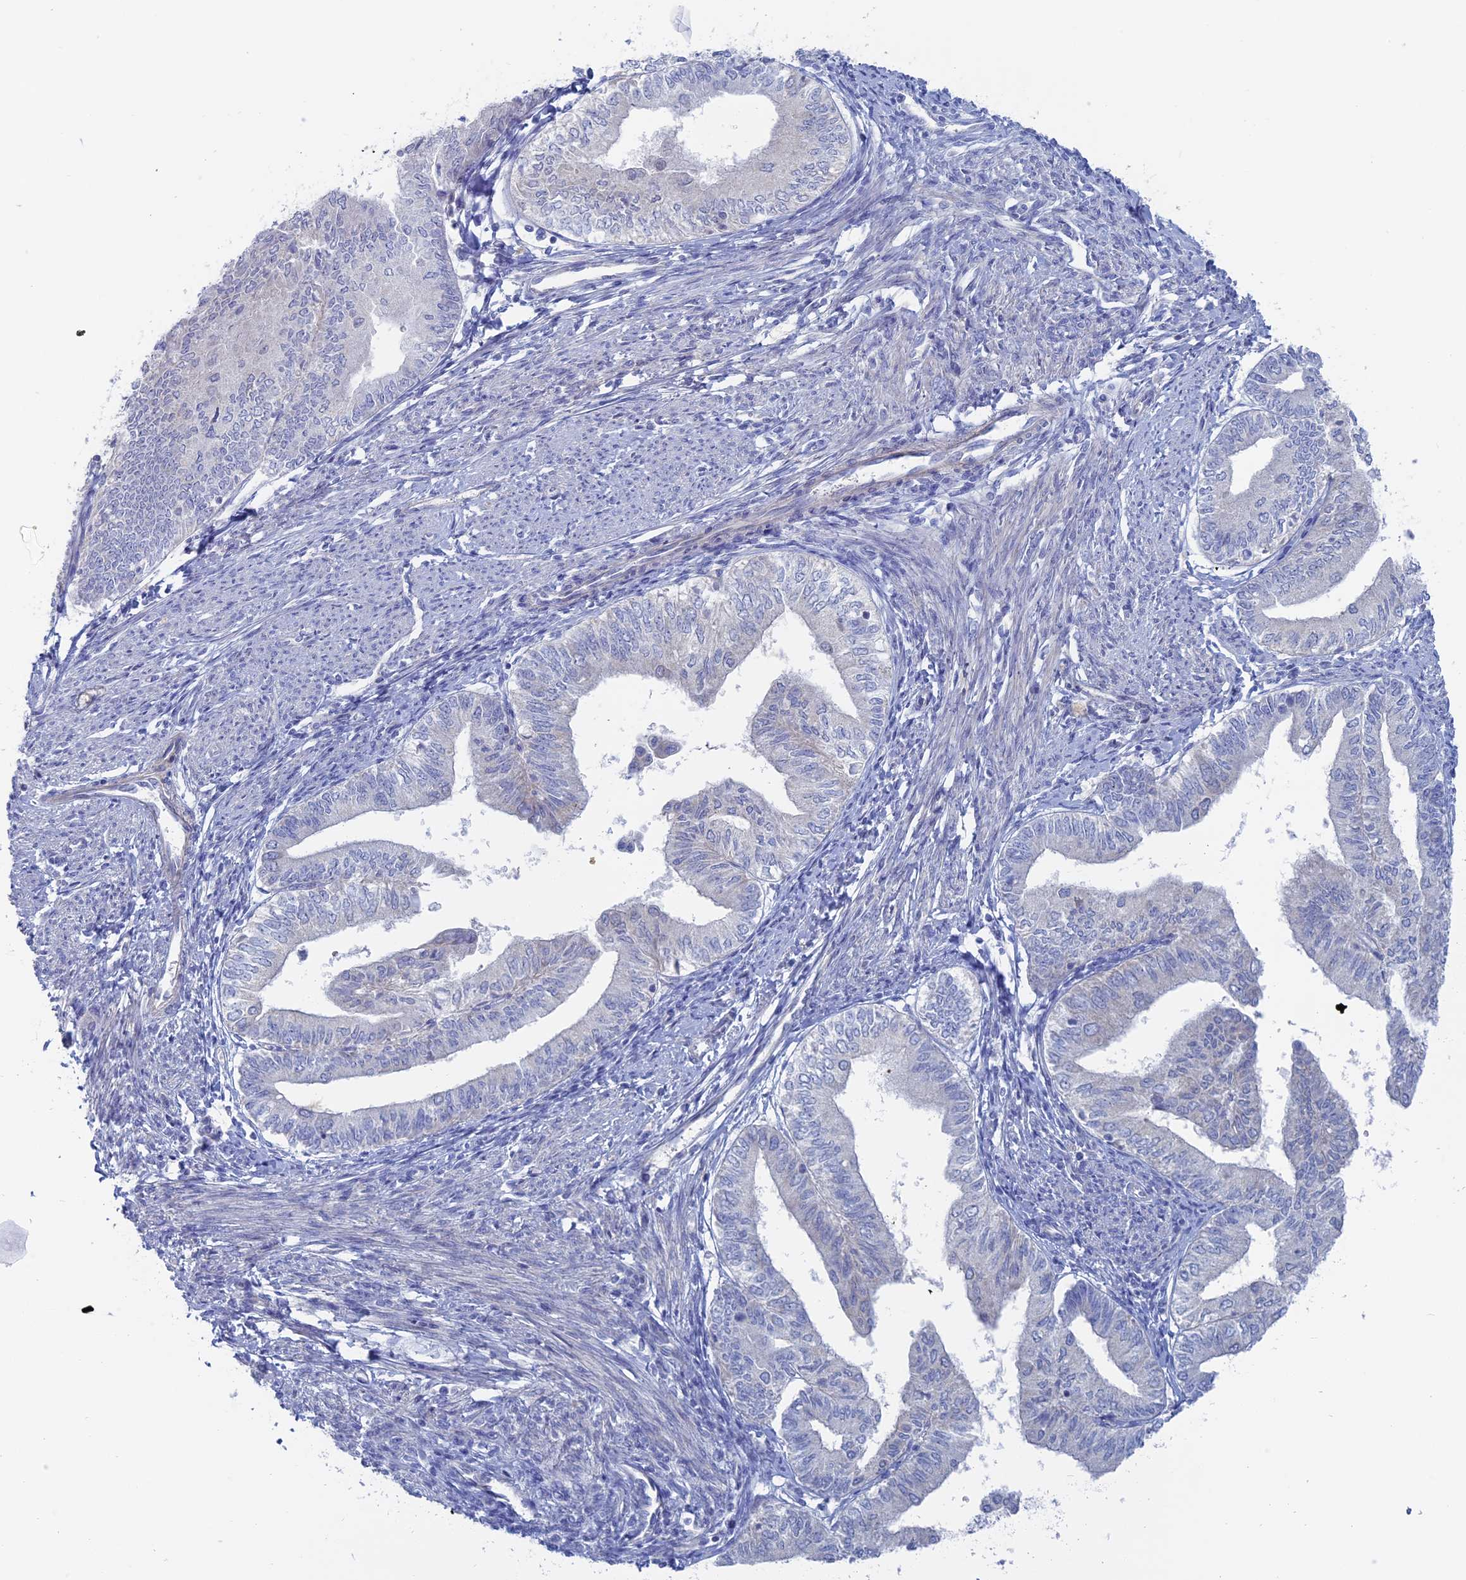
{"staining": {"intensity": "negative", "quantity": "none", "location": "none"}, "tissue": "endometrial cancer", "cell_type": "Tumor cells", "image_type": "cancer", "snomed": [{"axis": "morphology", "description": "Adenocarcinoma, NOS"}, {"axis": "topography", "description": "Endometrium"}], "caption": "Tumor cells are negative for protein expression in human adenocarcinoma (endometrial).", "gene": "TBC1D30", "patient": {"sex": "female", "age": 66}}